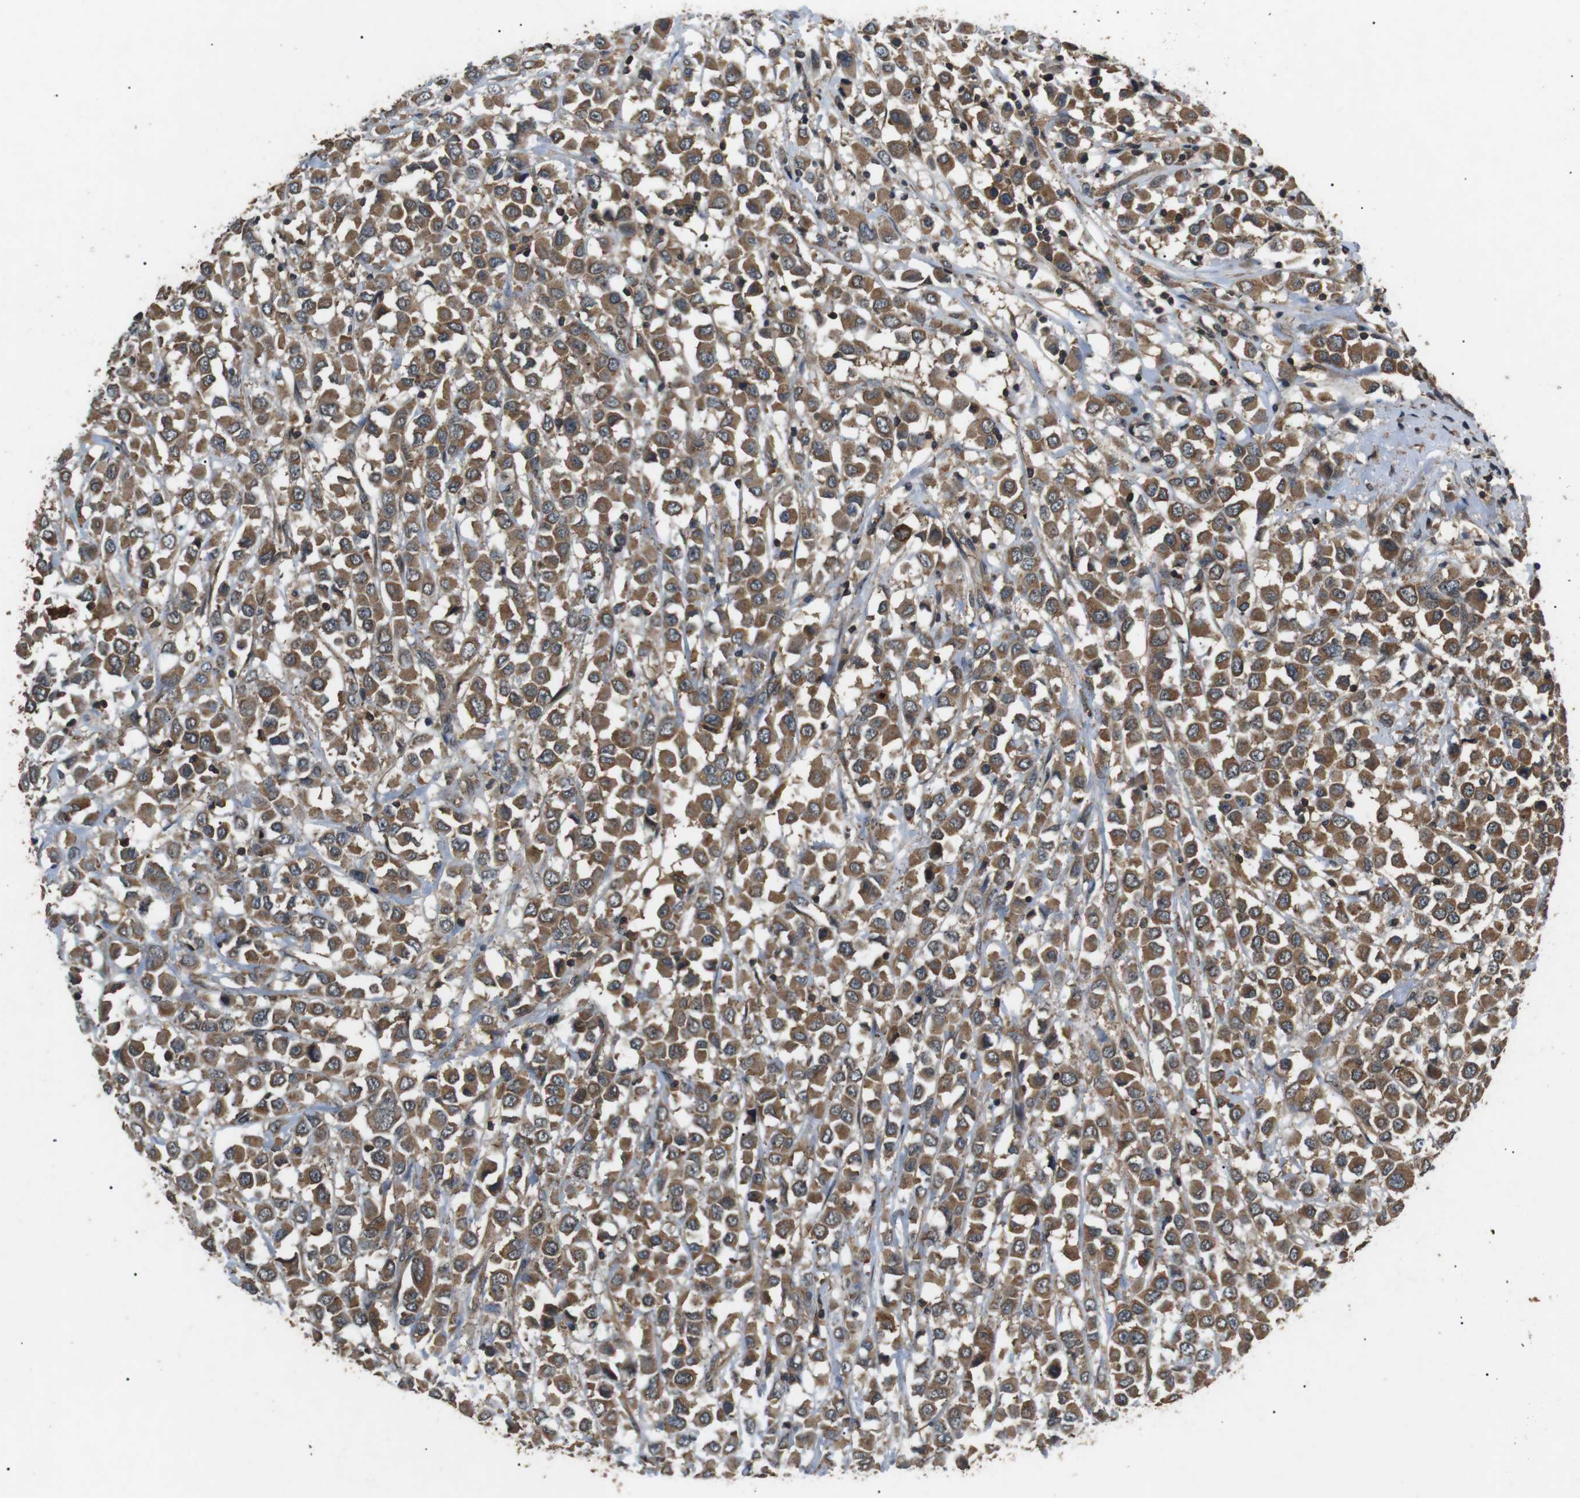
{"staining": {"intensity": "moderate", "quantity": ">75%", "location": "cytoplasmic/membranous"}, "tissue": "breast cancer", "cell_type": "Tumor cells", "image_type": "cancer", "snomed": [{"axis": "morphology", "description": "Duct carcinoma"}, {"axis": "topography", "description": "Breast"}], "caption": "Breast cancer (infiltrating ductal carcinoma) stained for a protein displays moderate cytoplasmic/membranous positivity in tumor cells.", "gene": "TBC1D15", "patient": {"sex": "female", "age": 61}}